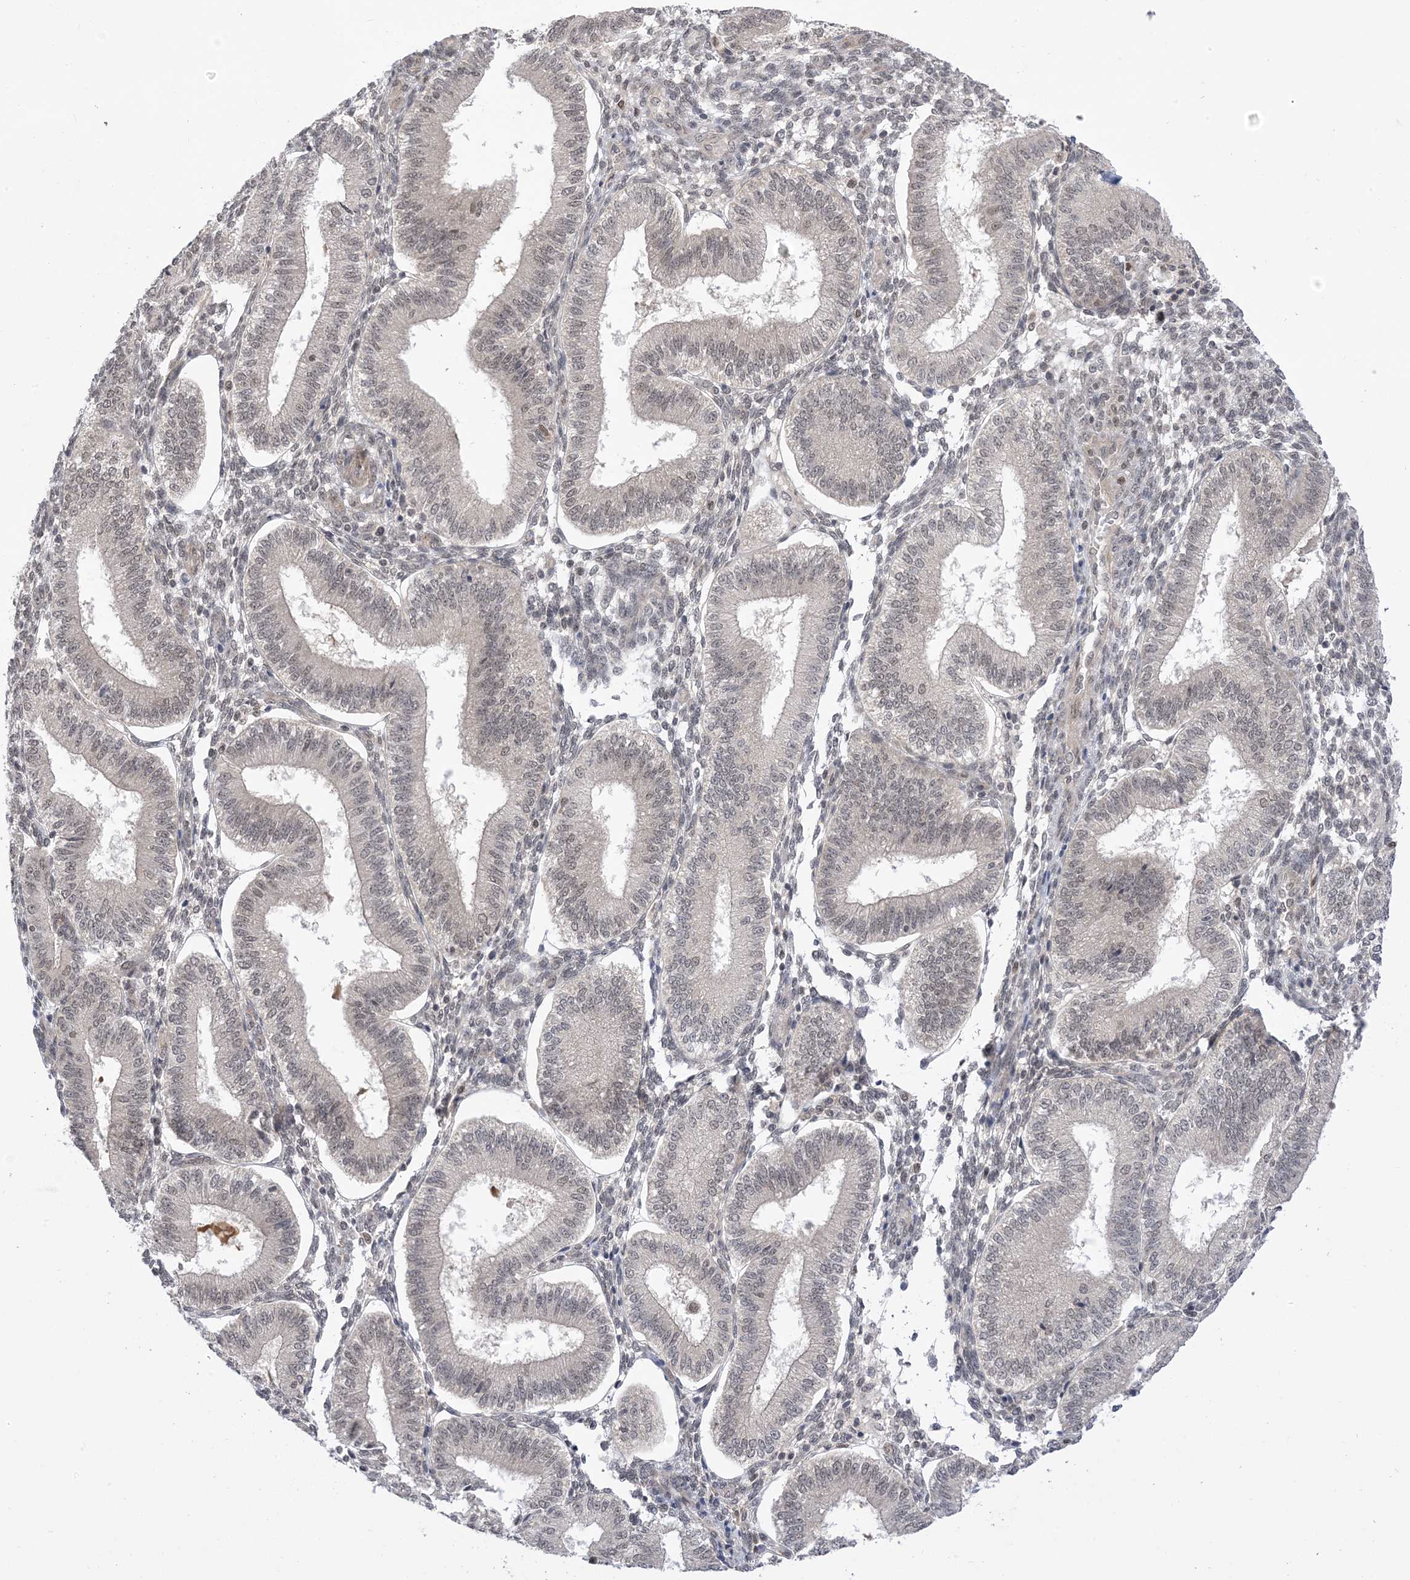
{"staining": {"intensity": "negative", "quantity": "none", "location": "none"}, "tissue": "endometrium", "cell_type": "Cells in endometrial stroma", "image_type": "normal", "snomed": [{"axis": "morphology", "description": "Normal tissue, NOS"}, {"axis": "topography", "description": "Endometrium"}], "caption": "IHC histopathology image of normal endometrium stained for a protein (brown), which displays no expression in cells in endometrial stroma. (Brightfield microscopy of DAB (3,3'-diaminobenzidine) immunohistochemistry at high magnification).", "gene": "RANBP9", "patient": {"sex": "female", "age": 39}}